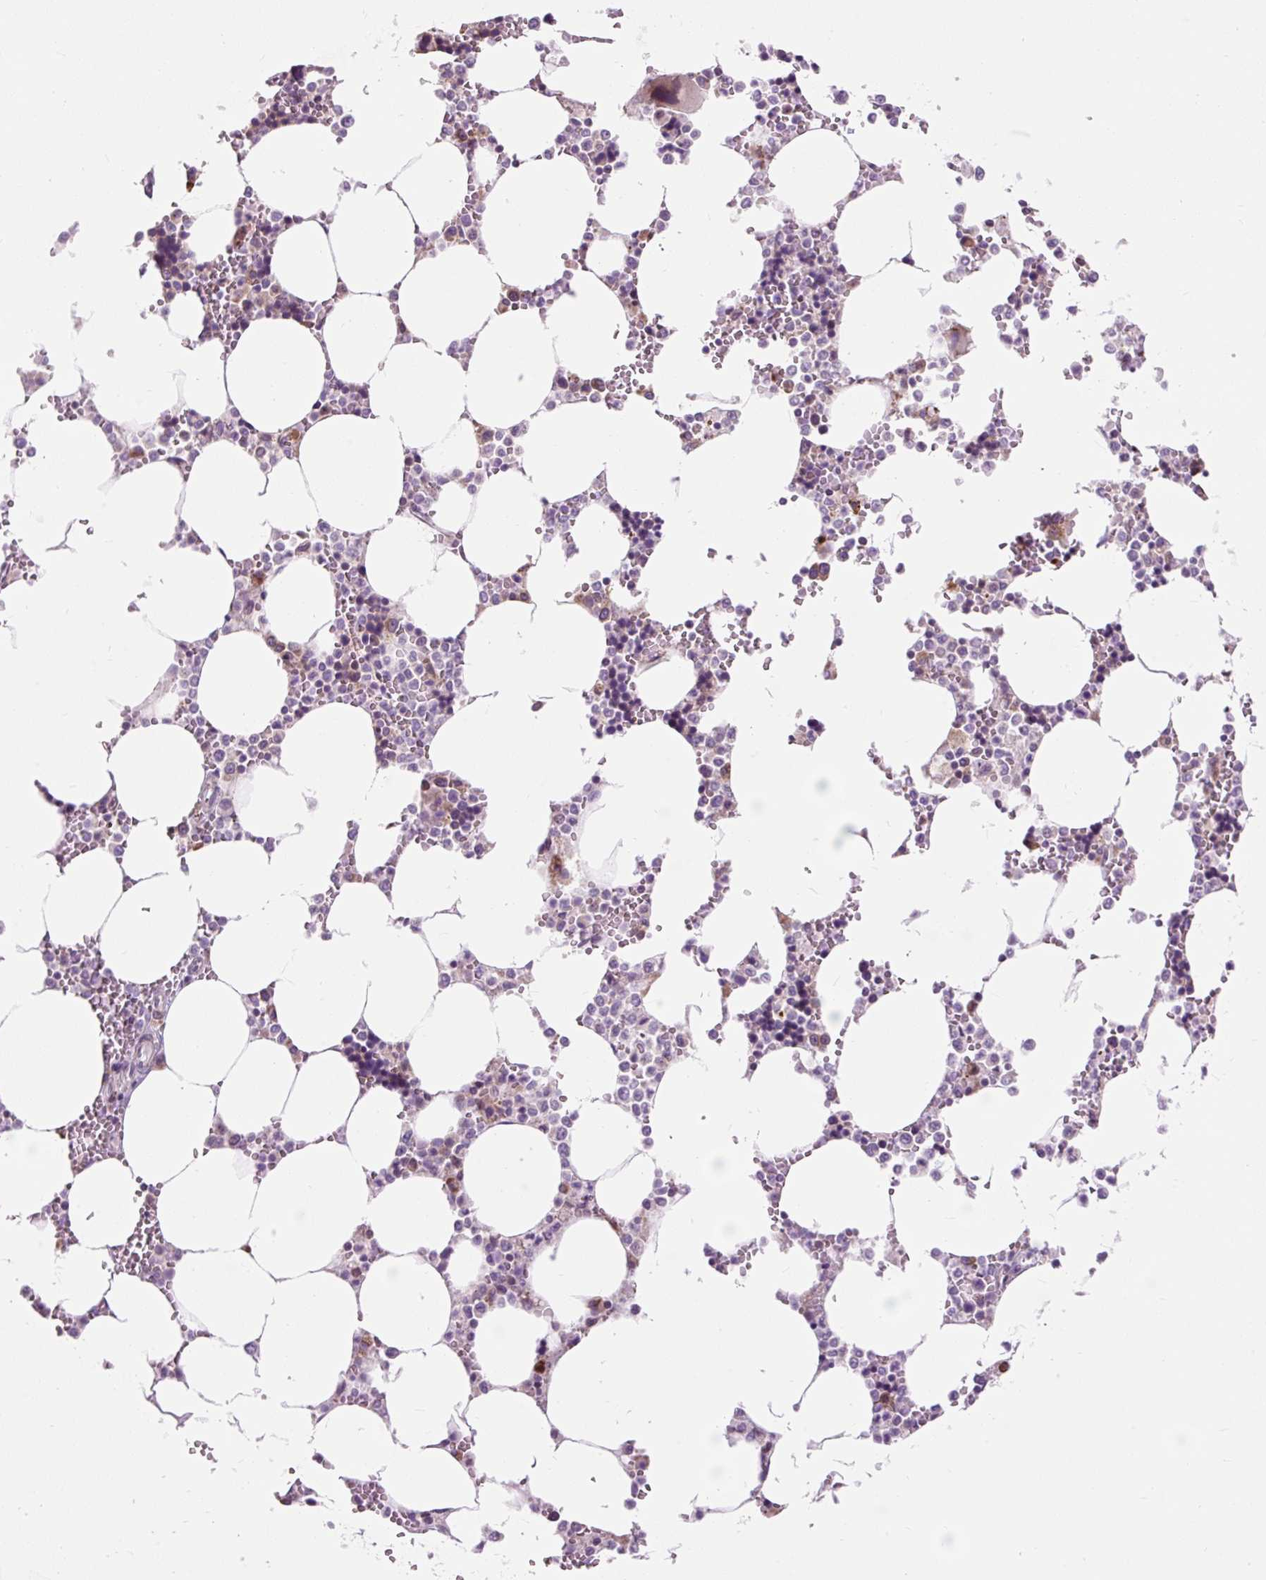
{"staining": {"intensity": "strong", "quantity": "<25%", "location": "cytoplasmic/membranous"}, "tissue": "bone marrow", "cell_type": "Hematopoietic cells", "image_type": "normal", "snomed": [{"axis": "morphology", "description": "Normal tissue, NOS"}, {"axis": "topography", "description": "Bone marrow"}], "caption": "High-power microscopy captured an immunohistochemistry histopathology image of normal bone marrow, revealing strong cytoplasmic/membranous positivity in approximately <25% of hematopoietic cells.", "gene": "CISD3", "patient": {"sex": "male", "age": 64}}